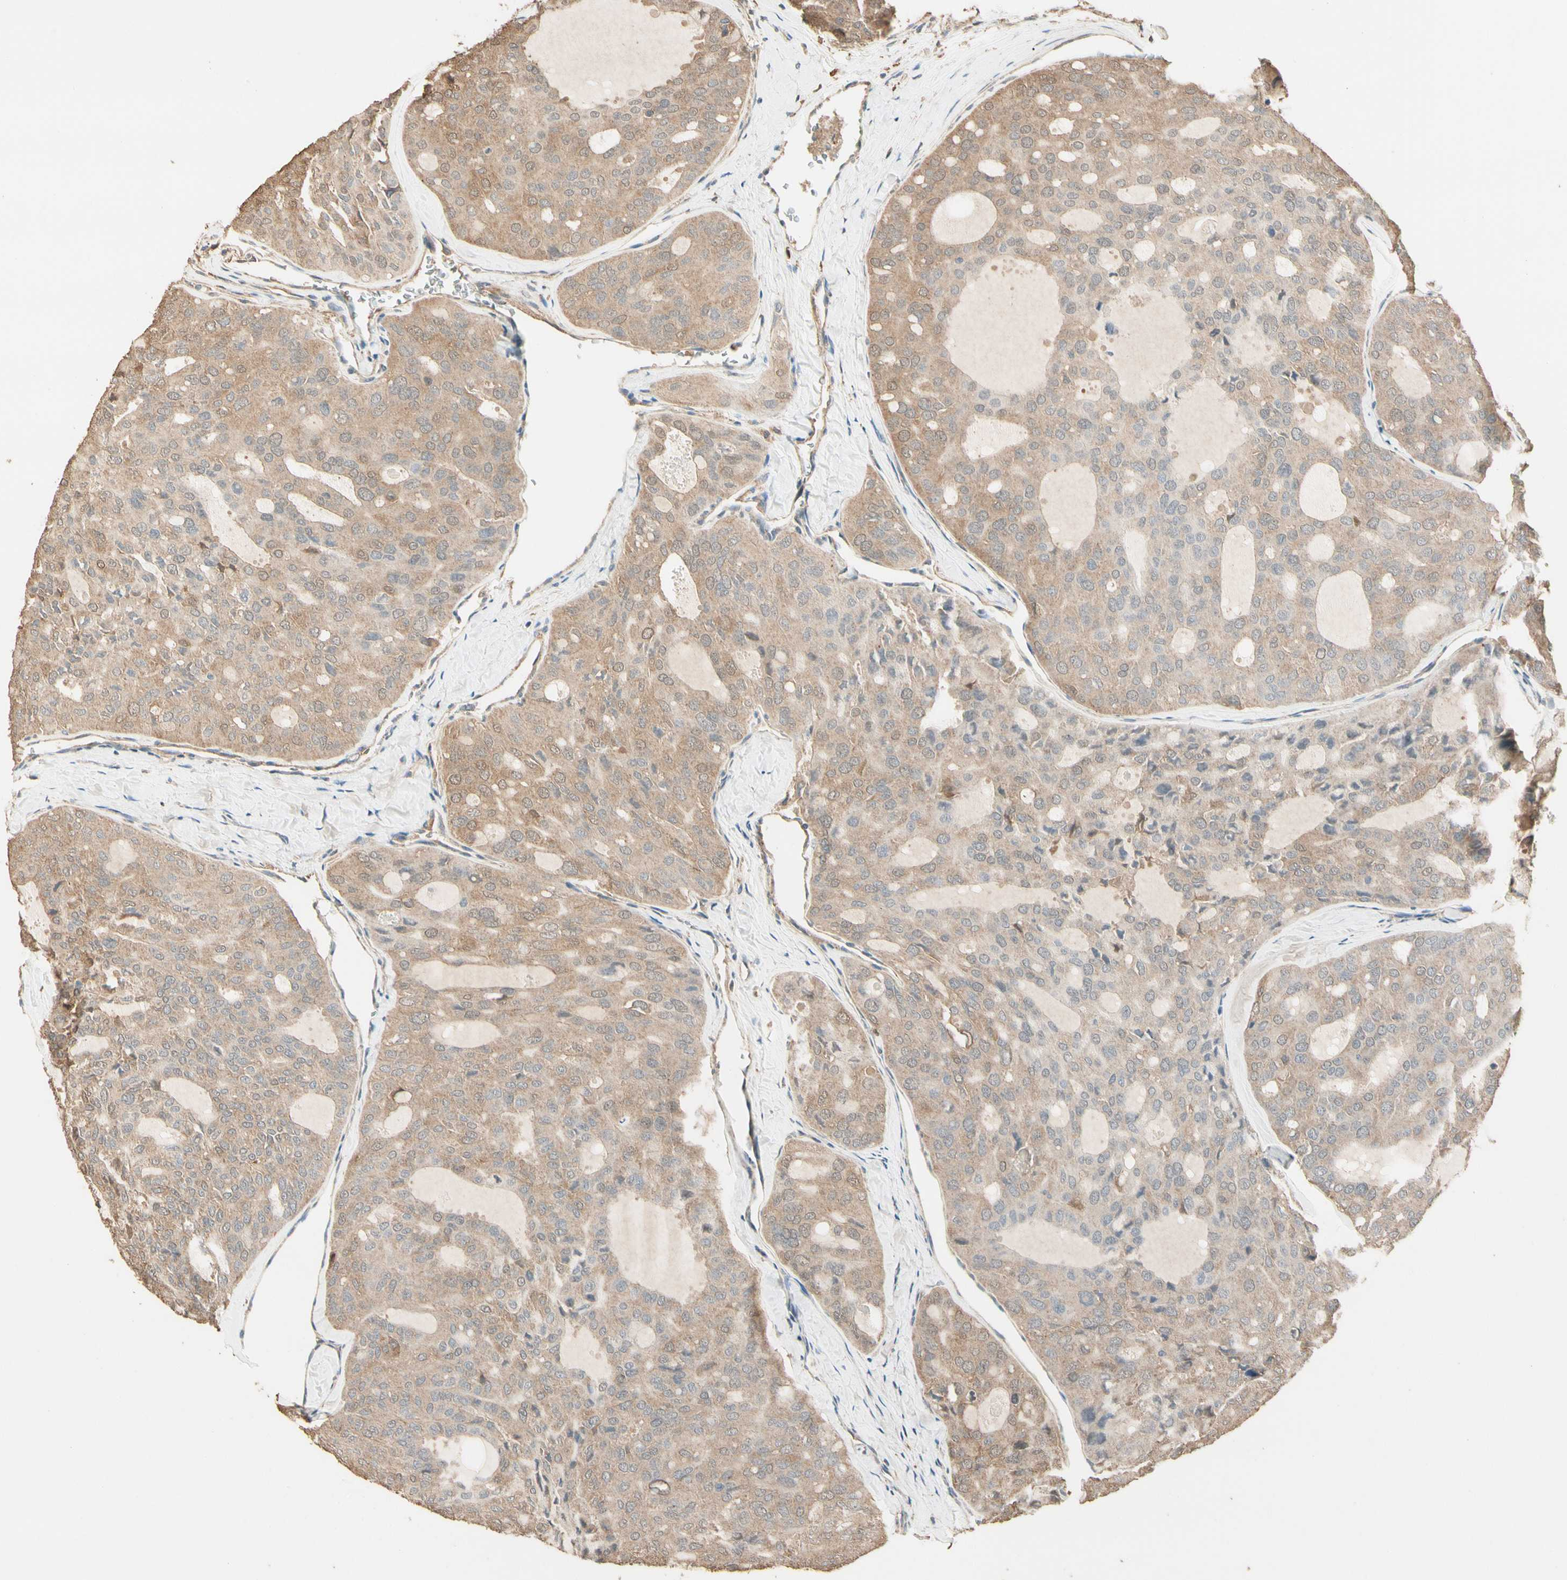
{"staining": {"intensity": "weak", "quantity": ">75%", "location": "cytoplasmic/membranous"}, "tissue": "thyroid cancer", "cell_type": "Tumor cells", "image_type": "cancer", "snomed": [{"axis": "morphology", "description": "Follicular adenoma carcinoma, NOS"}, {"axis": "topography", "description": "Thyroid gland"}], "caption": "DAB immunohistochemical staining of thyroid cancer reveals weak cytoplasmic/membranous protein staining in about >75% of tumor cells.", "gene": "CDH6", "patient": {"sex": "male", "age": 75}}